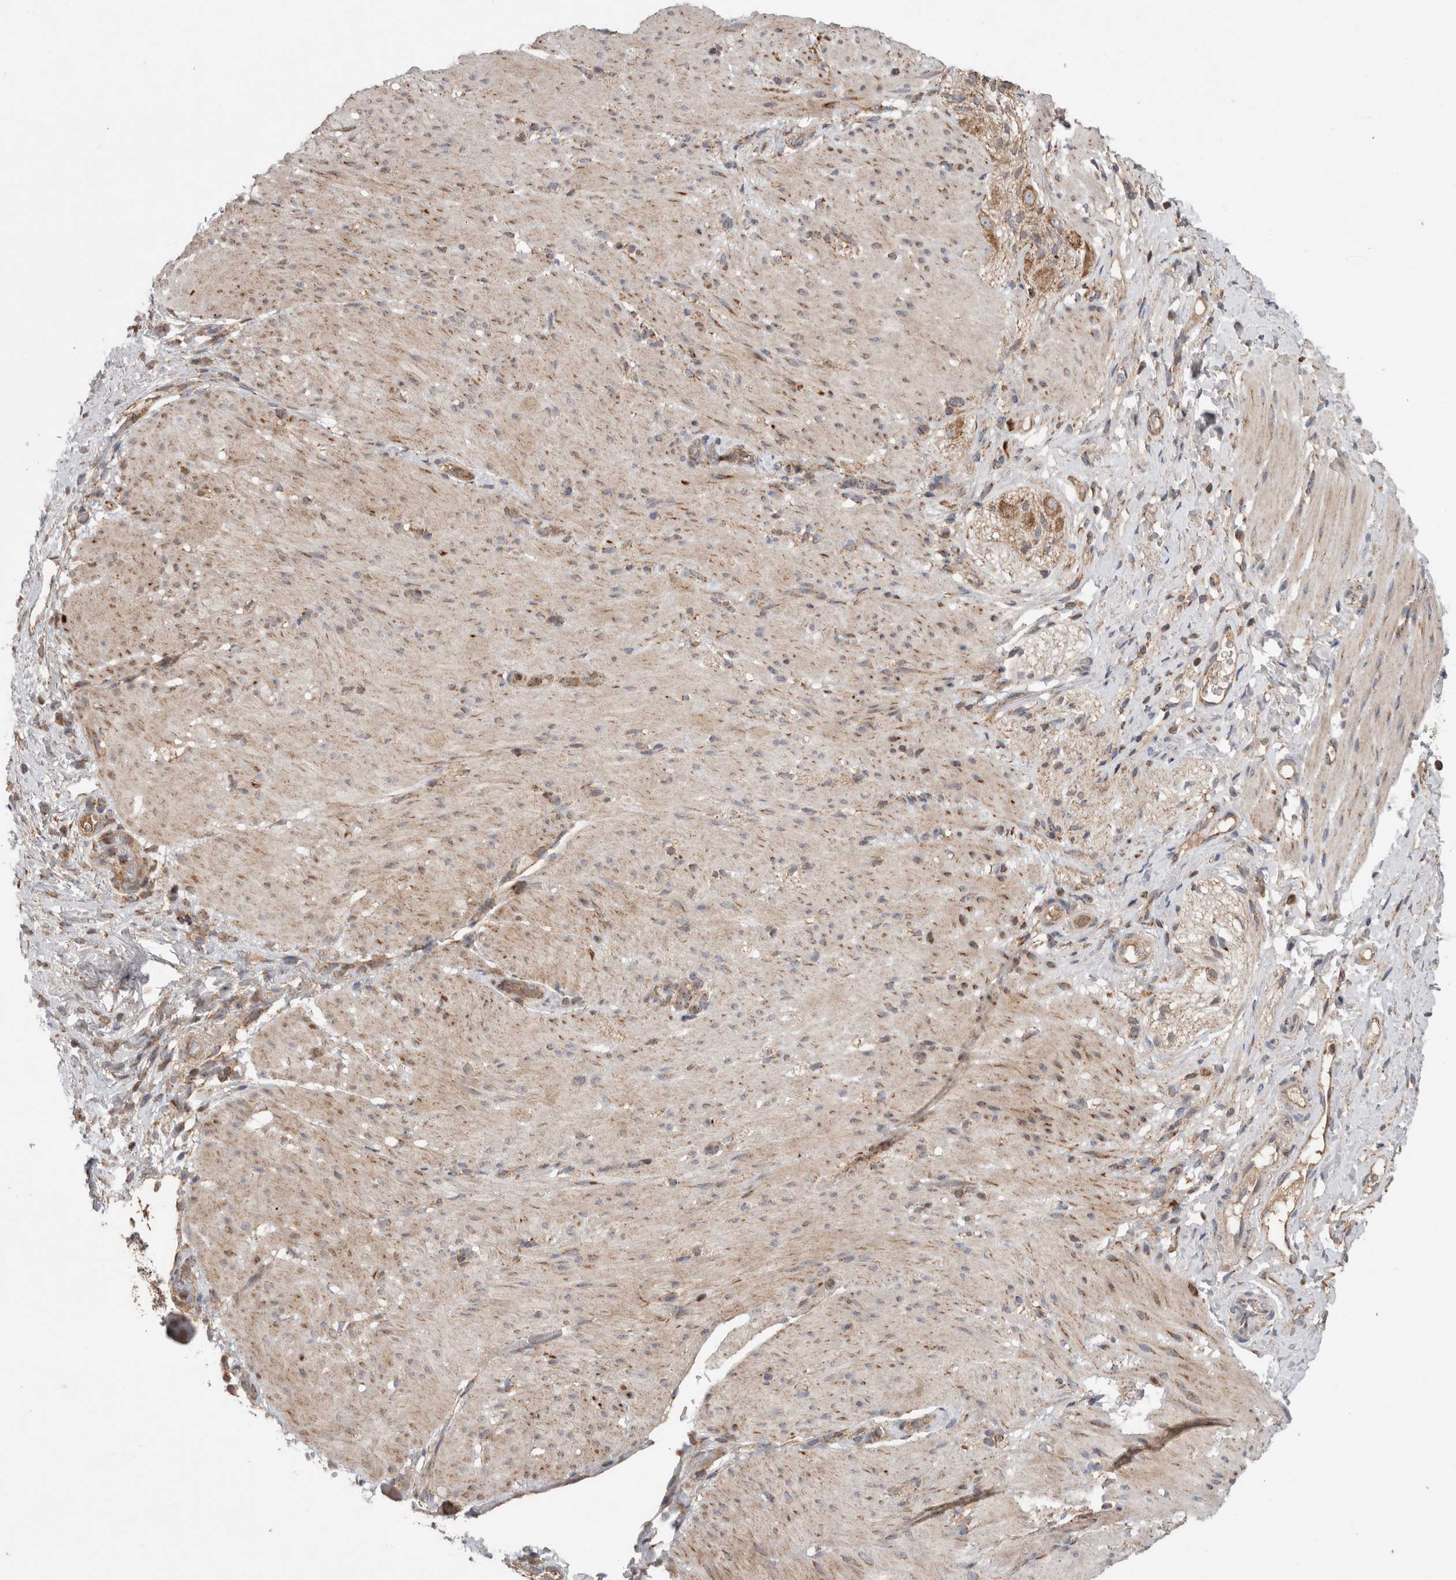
{"staining": {"intensity": "weak", "quantity": "25%-75%", "location": "cytoplasmic/membranous"}, "tissue": "smooth muscle", "cell_type": "Smooth muscle cells", "image_type": "normal", "snomed": [{"axis": "morphology", "description": "Normal tissue, NOS"}, {"axis": "topography", "description": "Smooth muscle"}, {"axis": "topography", "description": "Small intestine"}], "caption": "Smooth muscle was stained to show a protein in brown. There is low levels of weak cytoplasmic/membranous positivity in about 25%-75% of smooth muscle cells. The staining is performed using DAB brown chromogen to label protein expression. The nuclei are counter-stained blue using hematoxylin.", "gene": "KIF21B", "patient": {"sex": "female", "age": 84}}